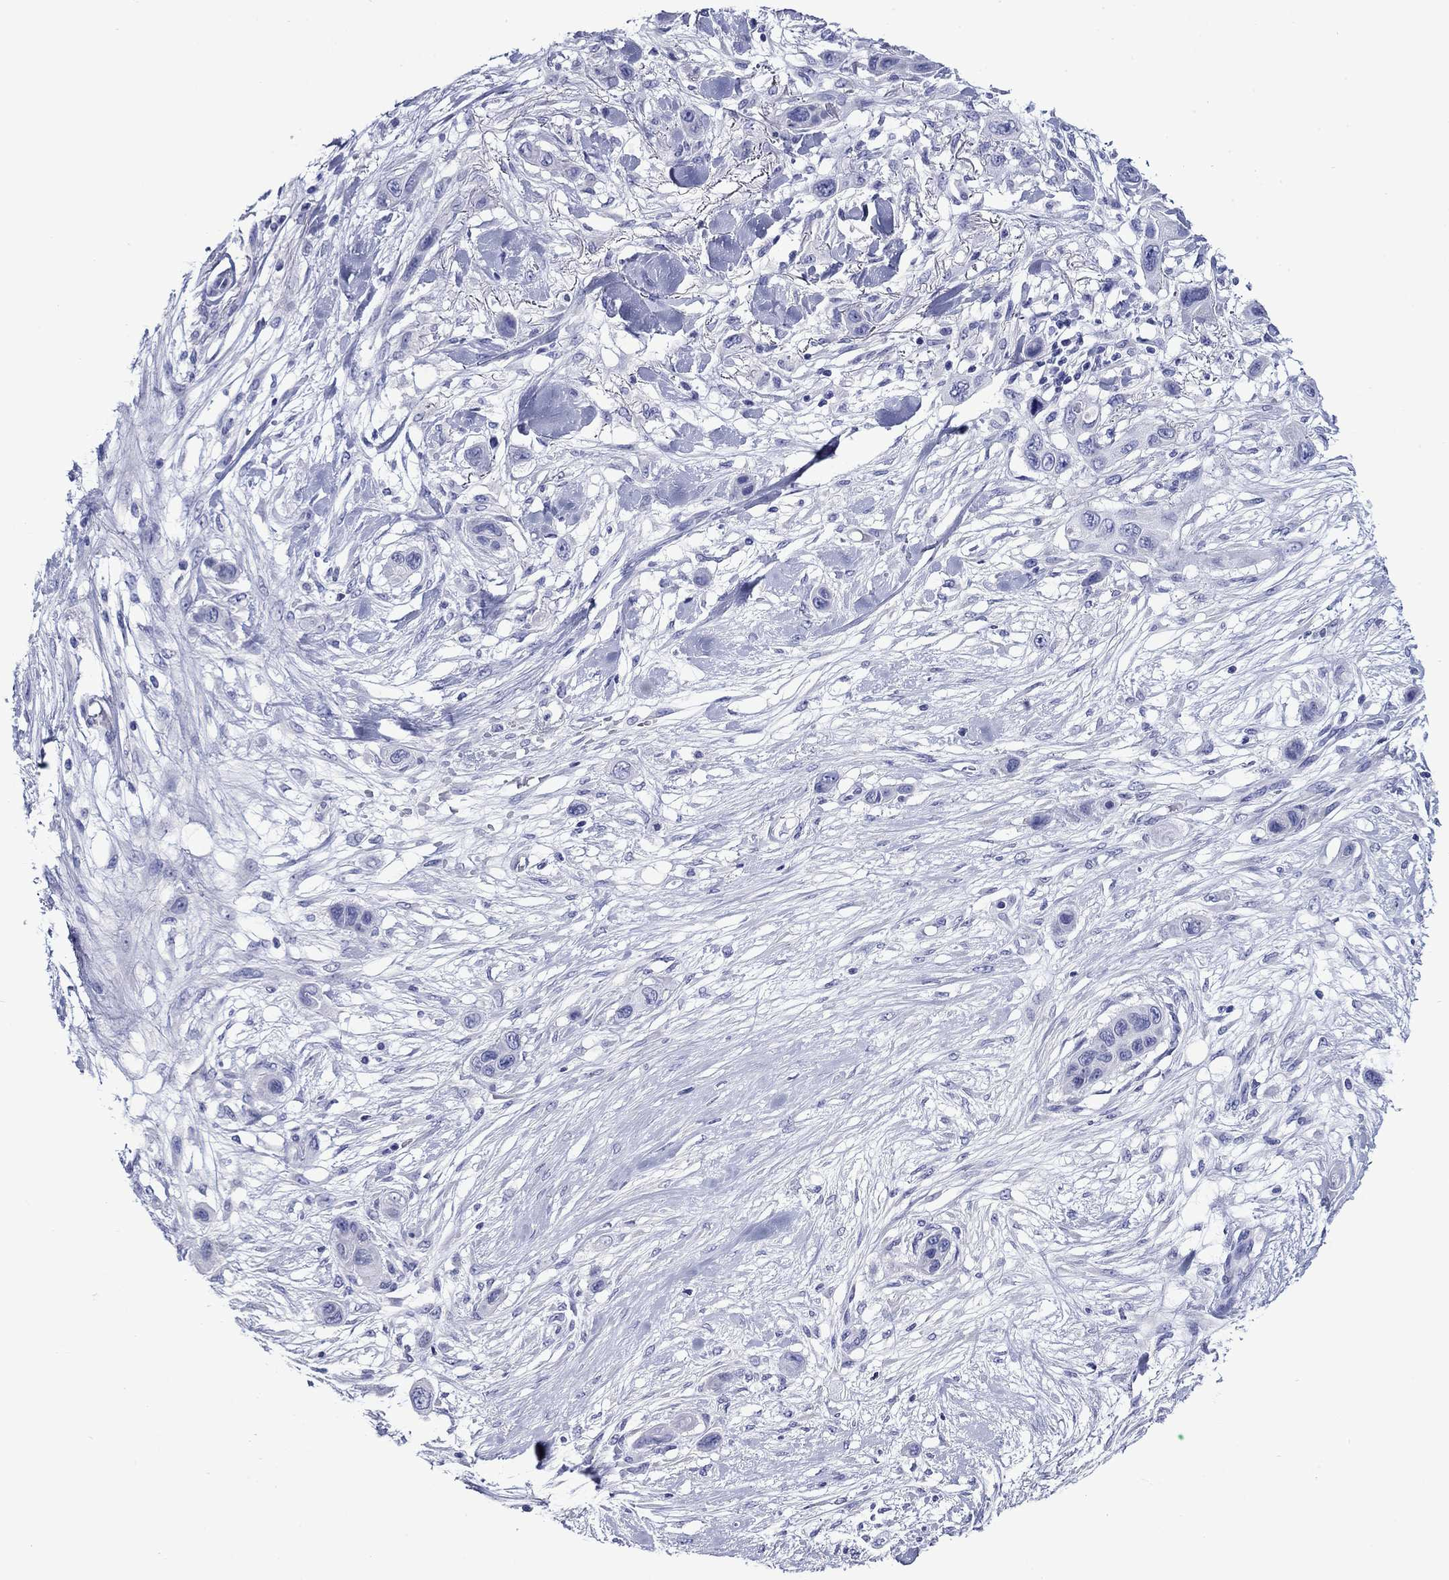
{"staining": {"intensity": "negative", "quantity": "none", "location": "none"}, "tissue": "skin cancer", "cell_type": "Tumor cells", "image_type": "cancer", "snomed": [{"axis": "morphology", "description": "Squamous cell carcinoma, NOS"}, {"axis": "topography", "description": "Skin"}], "caption": "An image of skin squamous cell carcinoma stained for a protein demonstrates no brown staining in tumor cells.", "gene": "GIP", "patient": {"sex": "male", "age": 79}}